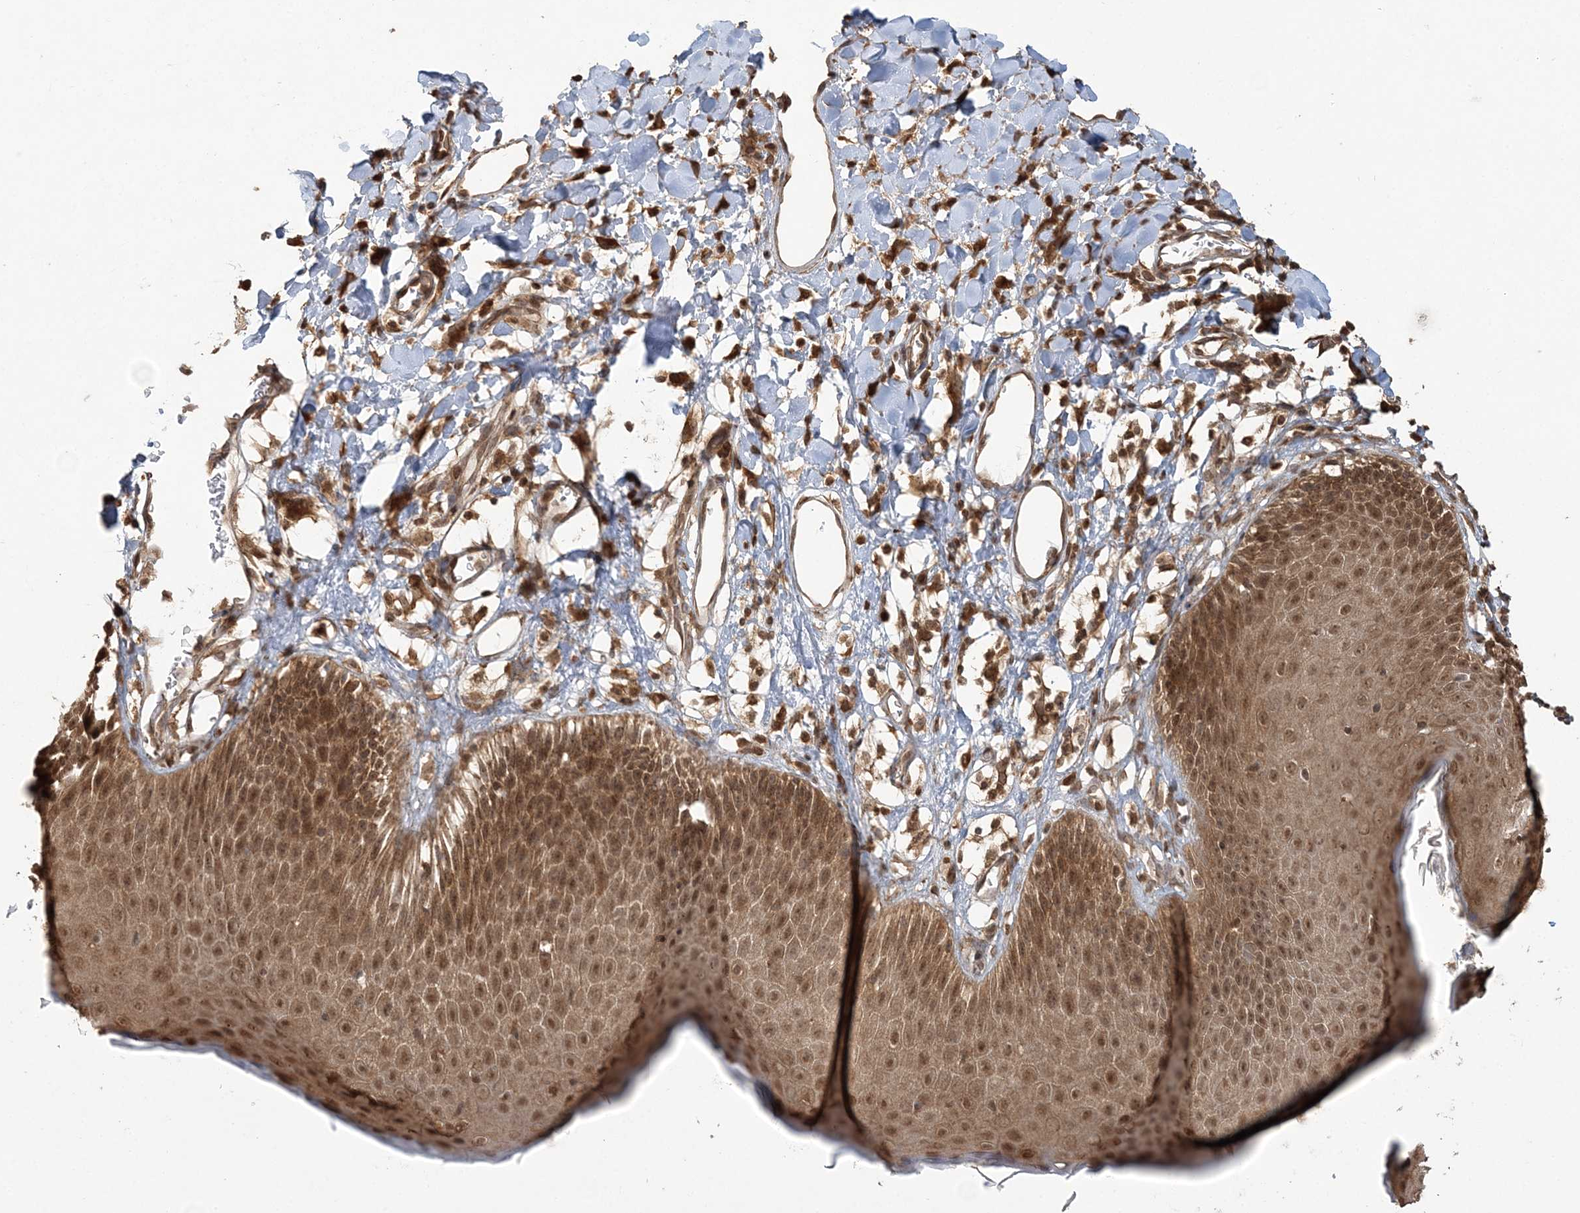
{"staining": {"intensity": "moderate", "quantity": ">75%", "location": "cytoplasmic/membranous,nuclear"}, "tissue": "skin", "cell_type": "Epidermal cells", "image_type": "normal", "snomed": [{"axis": "morphology", "description": "Normal tissue, NOS"}, {"axis": "topography", "description": "Vulva"}], "caption": "Epidermal cells reveal moderate cytoplasmic/membranous,nuclear positivity in approximately >75% of cells in unremarkable skin.", "gene": "CAB39", "patient": {"sex": "female", "age": 68}}